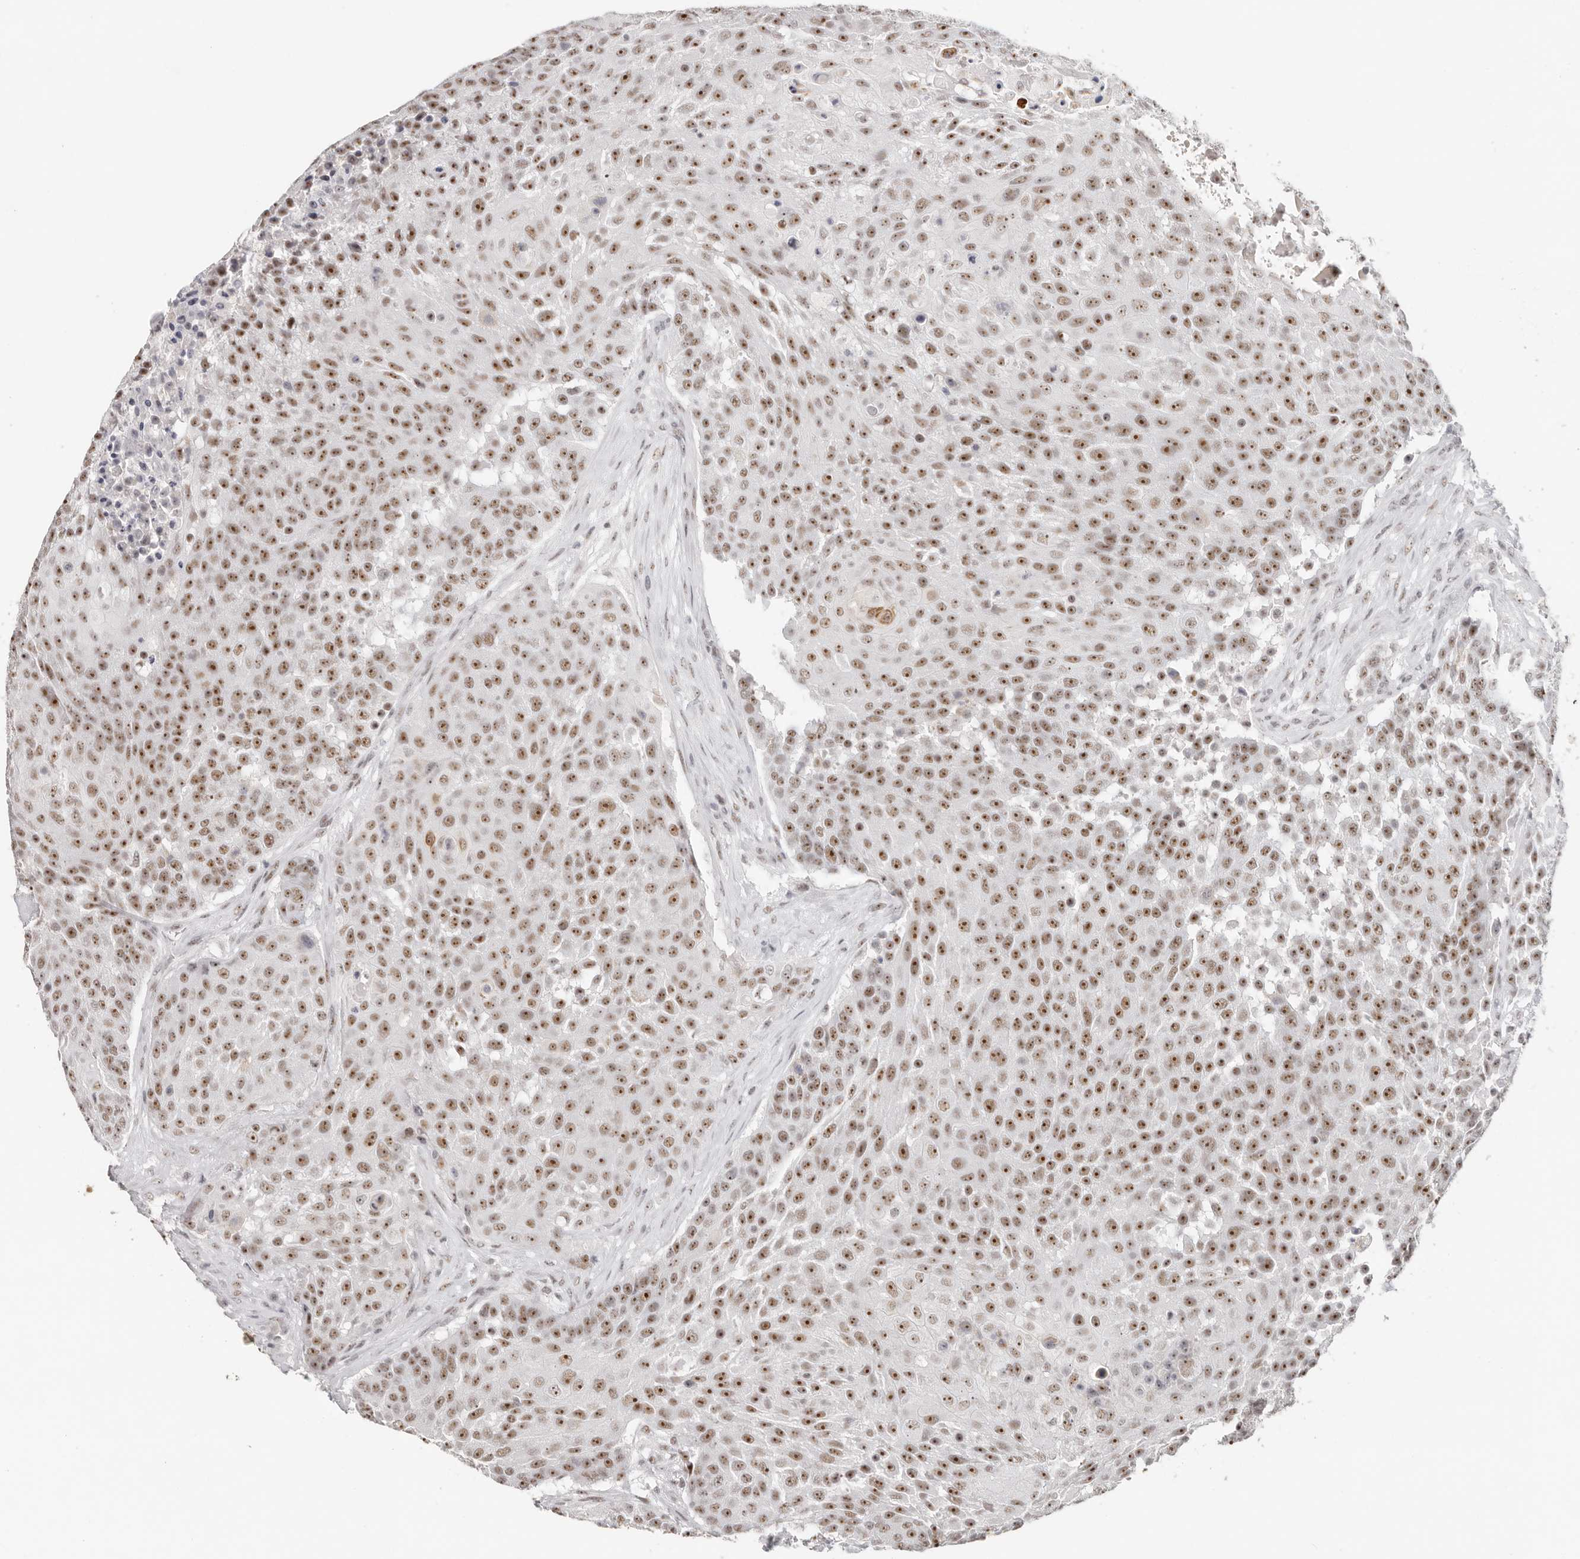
{"staining": {"intensity": "strong", "quantity": ">75%", "location": "nuclear"}, "tissue": "urothelial cancer", "cell_type": "Tumor cells", "image_type": "cancer", "snomed": [{"axis": "morphology", "description": "Urothelial carcinoma, High grade"}, {"axis": "topography", "description": "Urinary bladder"}], "caption": "Immunohistochemical staining of urothelial cancer shows high levels of strong nuclear staining in approximately >75% of tumor cells. (DAB (3,3'-diaminobenzidine) IHC with brightfield microscopy, high magnification).", "gene": "LARP7", "patient": {"sex": "female", "age": 63}}